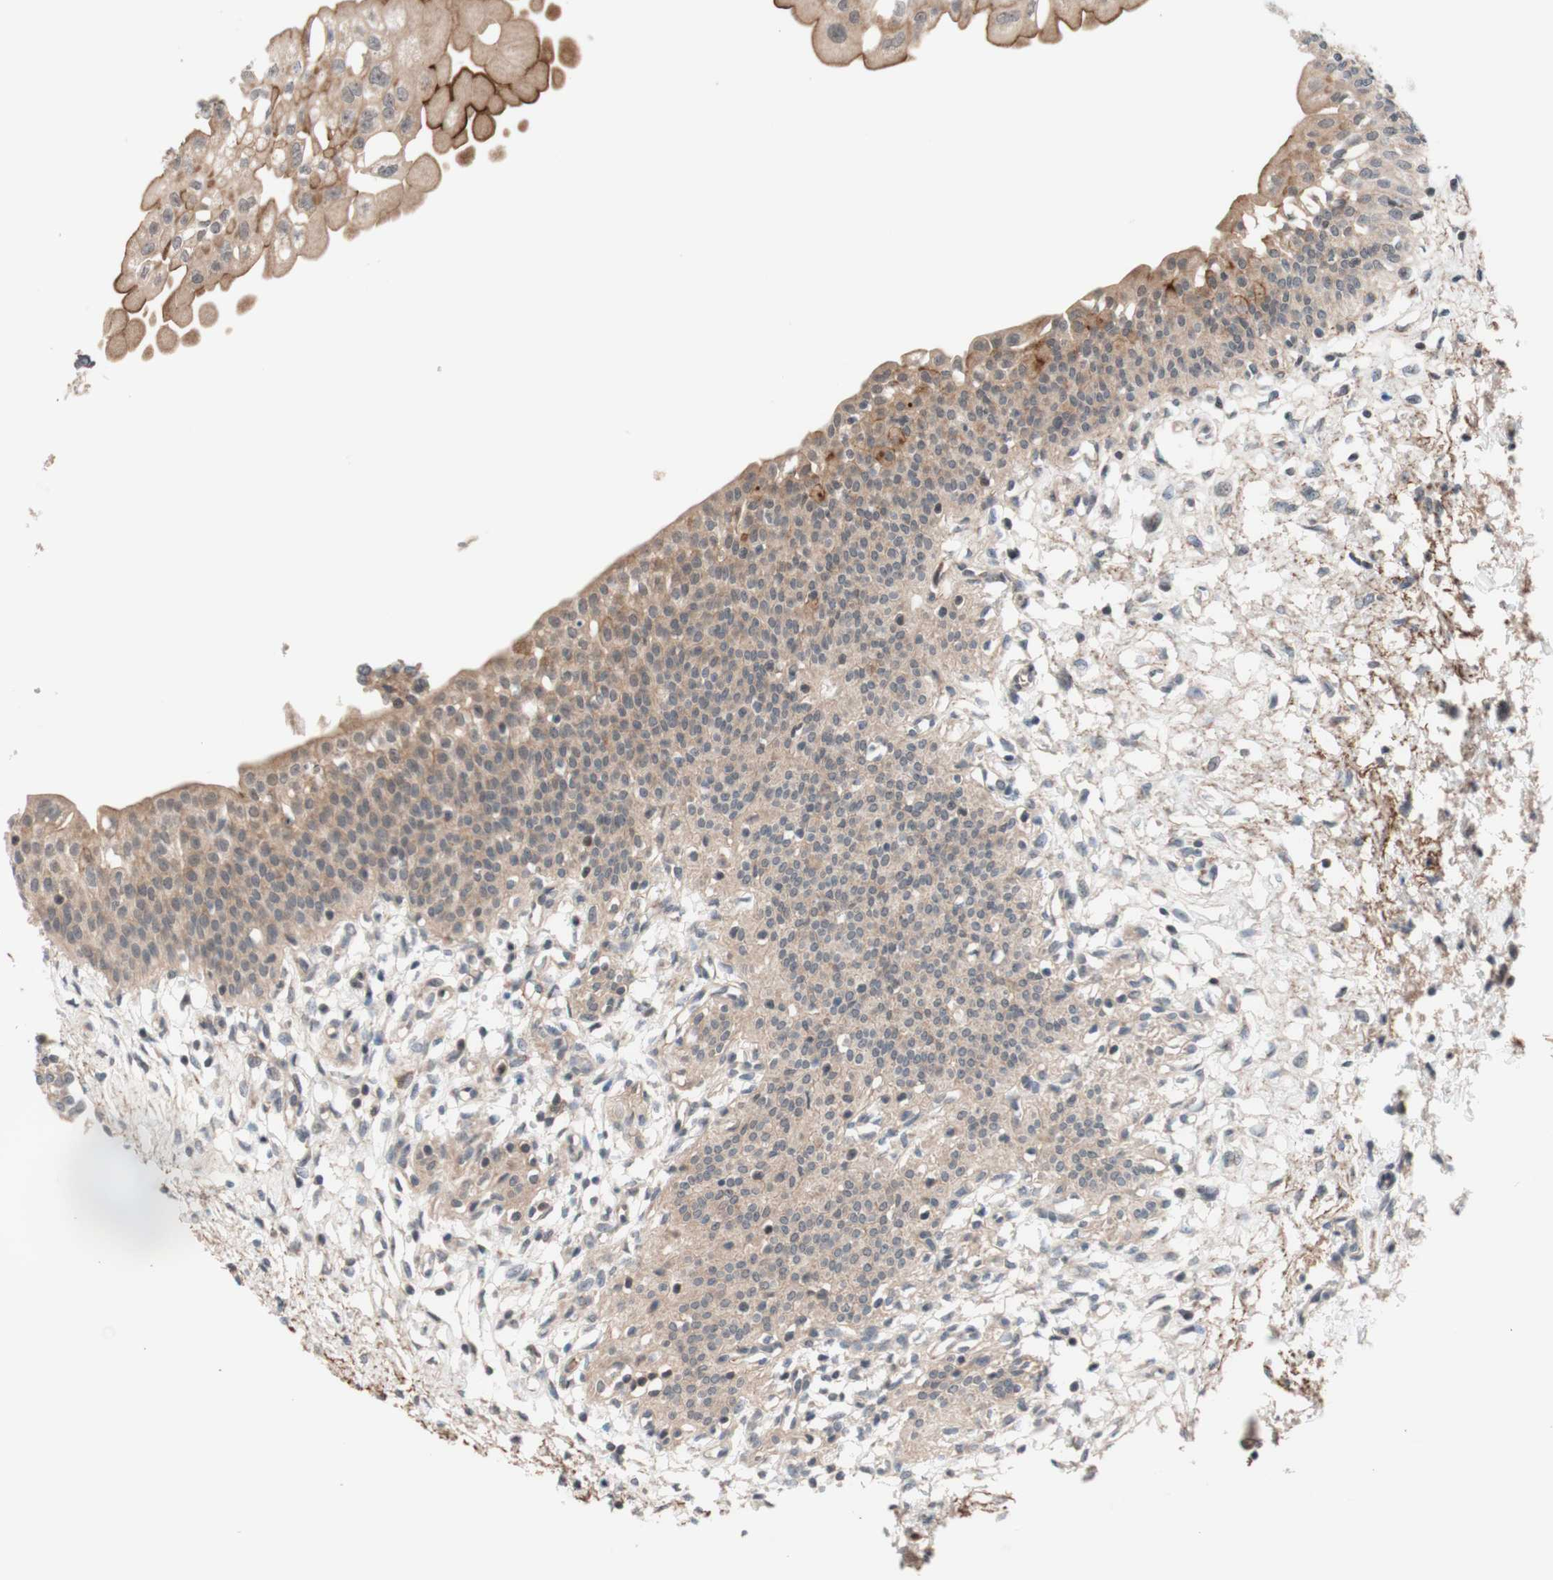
{"staining": {"intensity": "moderate", "quantity": ">75%", "location": "cytoplasmic/membranous,nuclear"}, "tissue": "urinary bladder", "cell_type": "Urothelial cells", "image_type": "normal", "snomed": [{"axis": "morphology", "description": "Normal tissue, NOS"}, {"axis": "topography", "description": "Urinary bladder"}], "caption": "DAB immunohistochemical staining of benign urinary bladder shows moderate cytoplasmic/membranous,nuclear protein expression in about >75% of urothelial cells.", "gene": "CD55", "patient": {"sex": "male", "age": 55}}